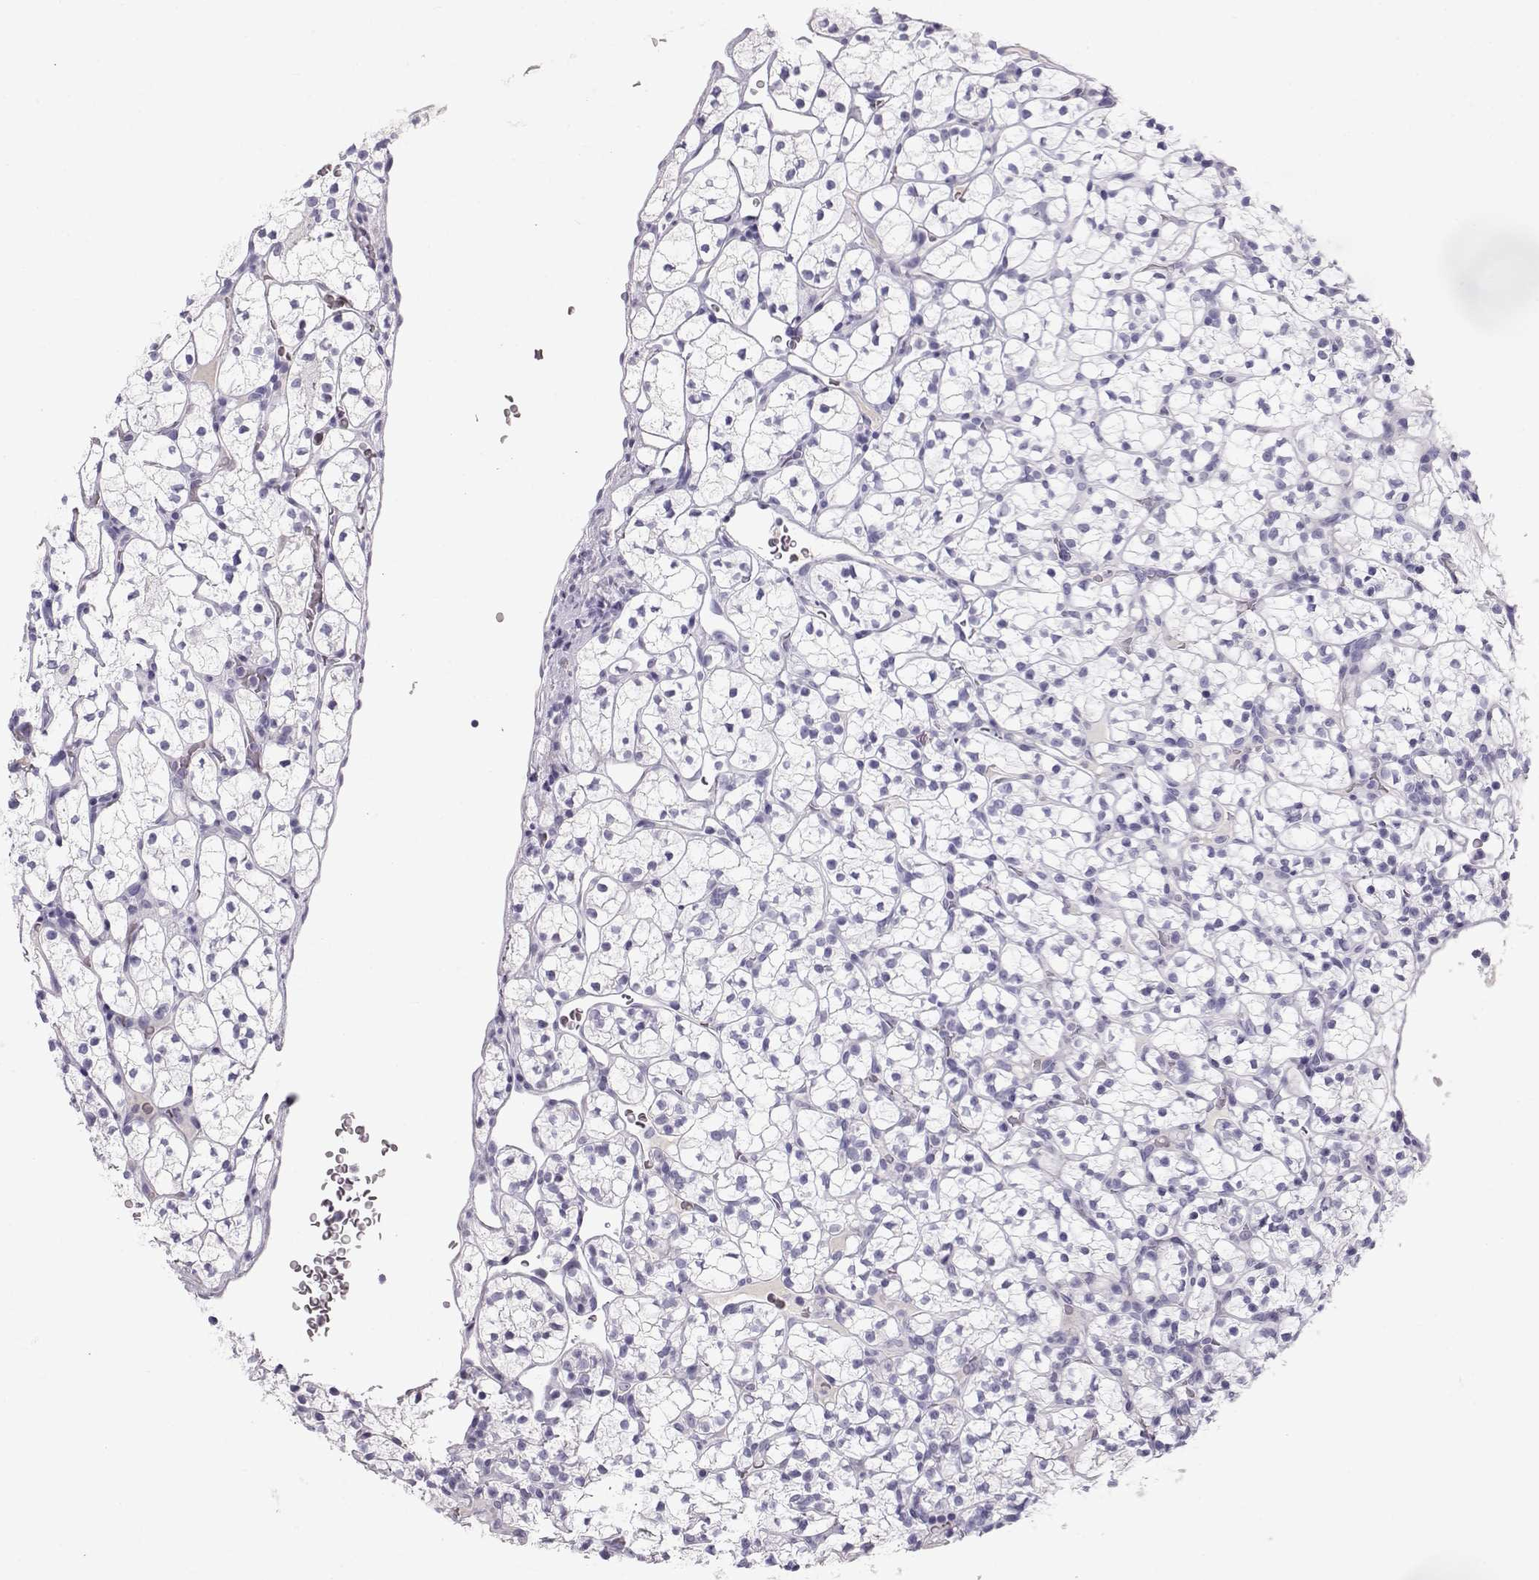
{"staining": {"intensity": "negative", "quantity": "none", "location": "none"}, "tissue": "renal cancer", "cell_type": "Tumor cells", "image_type": "cancer", "snomed": [{"axis": "morphology", "description": "Adenocarcinoma, NOS"}, {"axis": "topography", "description": "Kidney"}], "caption": "The immunohistochemistry (IHC) histopathology image has no significant staining in tumor cells of renal adenocarcinoma tissue. (DAB (3,3'-diaminobenzidine) IHC with hematoxylin counter stain).", "gene": "GPR26", "patient": {"sex": "female", "age": 89}}